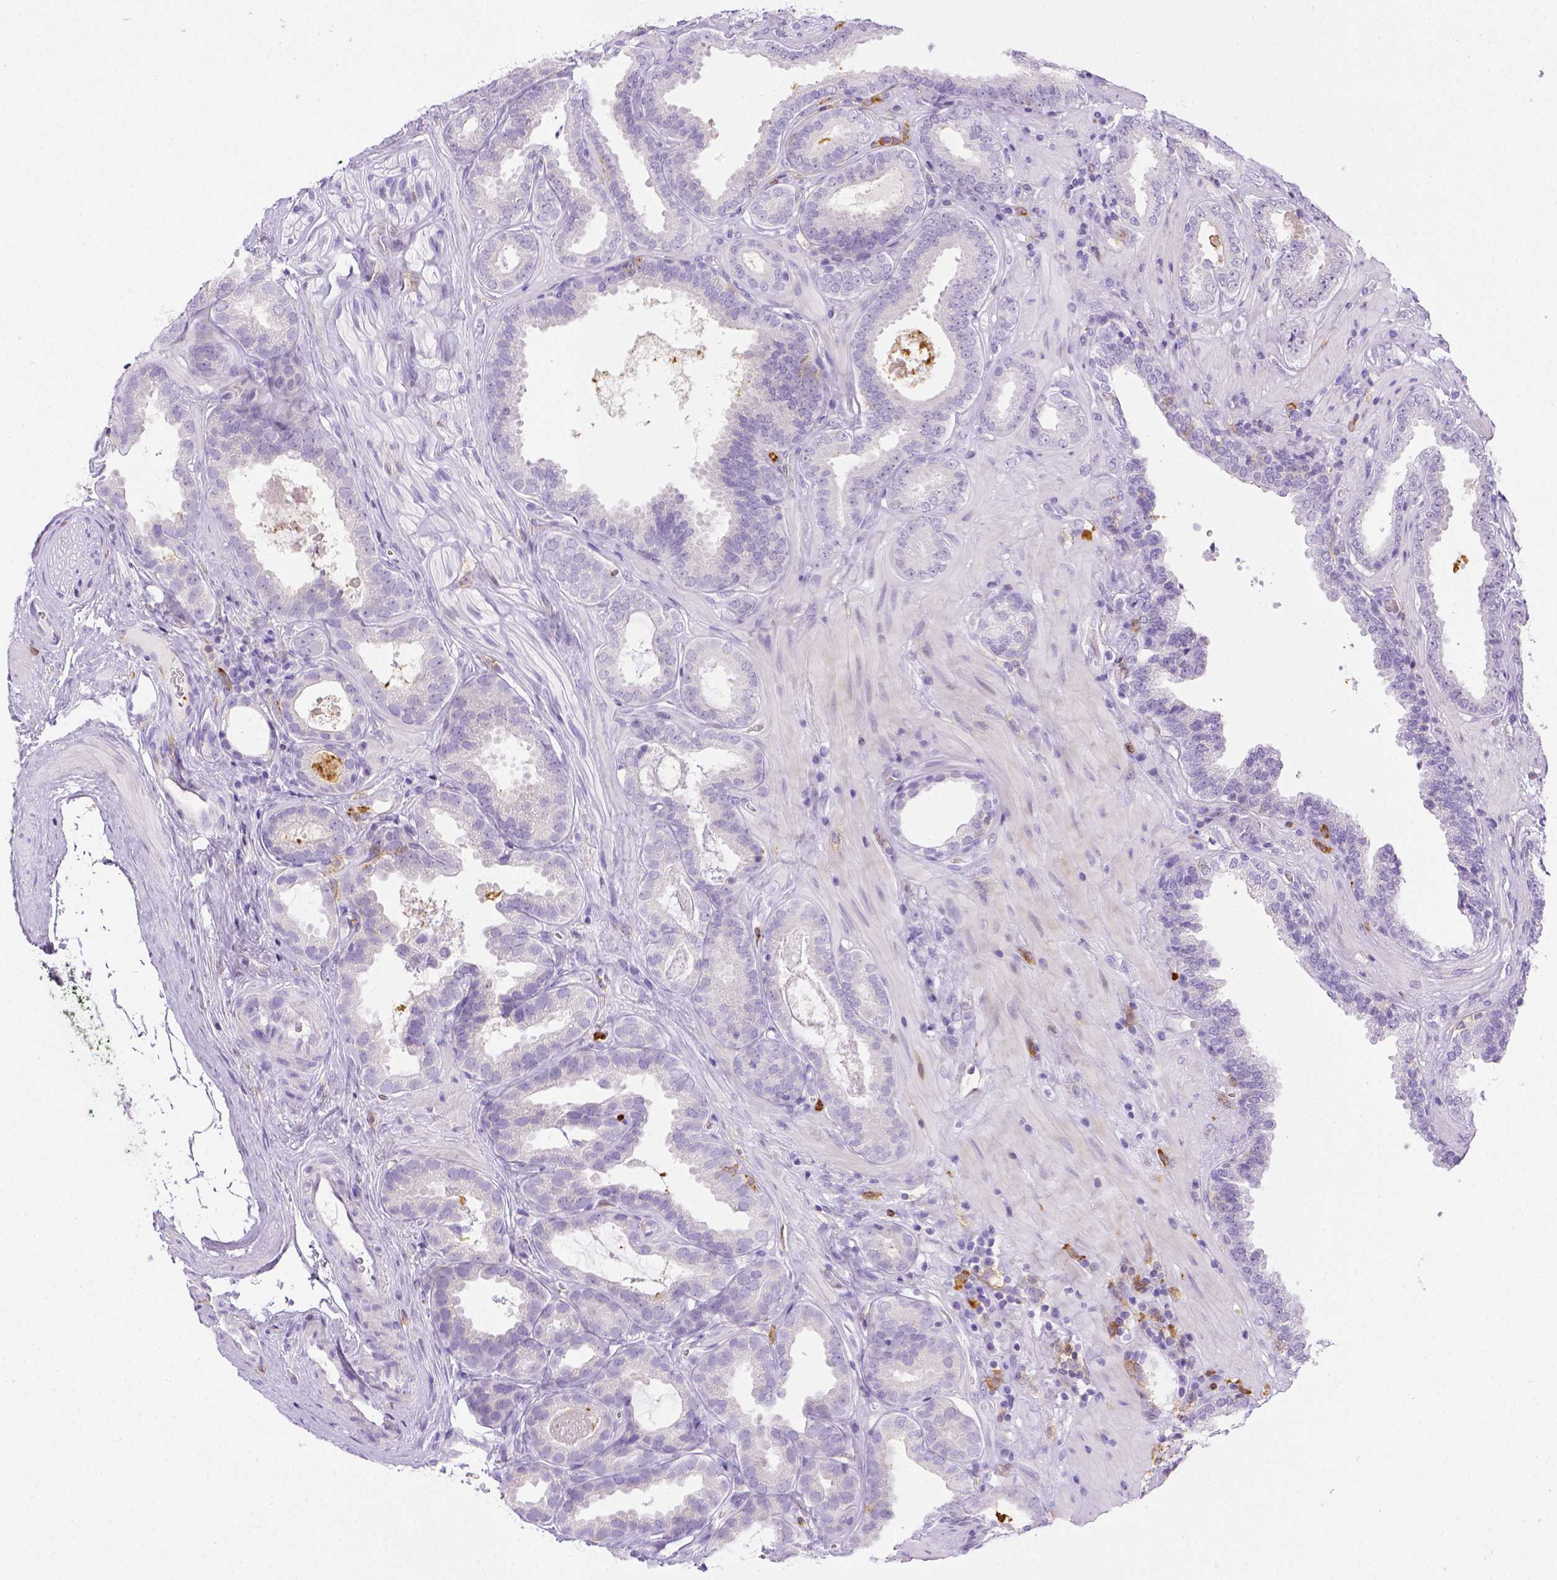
{"staining": {"intensity": "negative", "quantity": "none", "location": "none"}, "tissue": "prostate cancer", "cell_type": "Tumor cells", "image_type": "cancer", "snomed": [{"axis": "morphology", "description": "Adenocarcinoma, NOS"}, {"axis": "topography", "description": "Prostate"}], "caption": "Immunohistochemistry image of human adenocarcinoma (prostate) stained for a protein (brown), which shows no expression in tumor cells.", "gene": "ITGAM", "patient": {"sex": "male", "age": 64}}